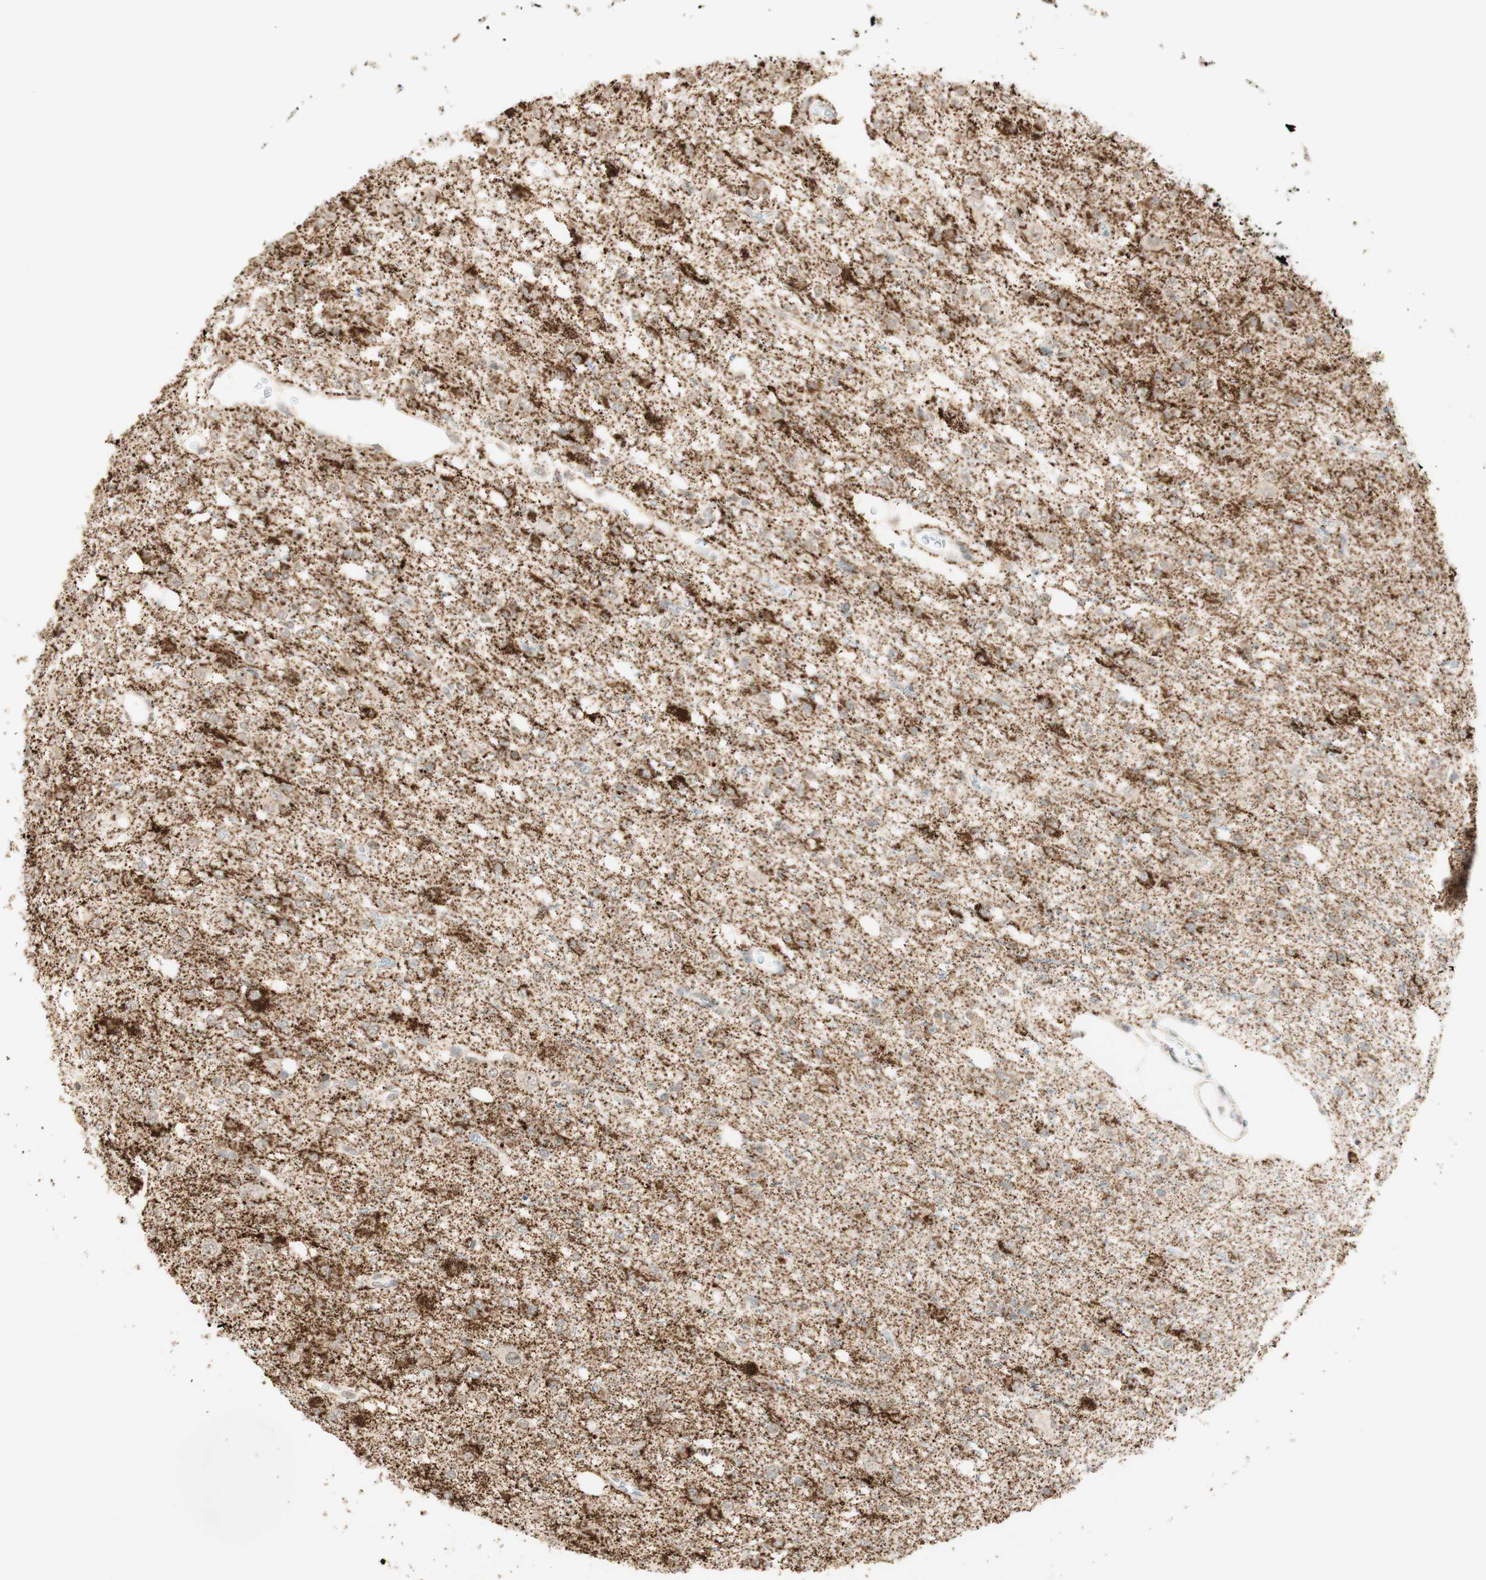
{"staining": {"intensity": "strong", "quantity": "25%-75%", "location": "cytoplasmic/membranous"}, "tissue": "glioma", "cell_type": "Tumor cells", "image_type": "cancer", "snomed": [{"axis": "morphology", "description": "Glioma, malignant, Low grade"}, {"axis": "topography", "description": "Brain"}], "caption": "A high-resolution photomicrograph shows immunohistochemistry staining of glioma, which shows strong cytoplasmic/membranous positivity in approximately 25%-75% of tumor cells.", "gene": "ZNF782", "patient": {"sex": "male", "age": 38}}